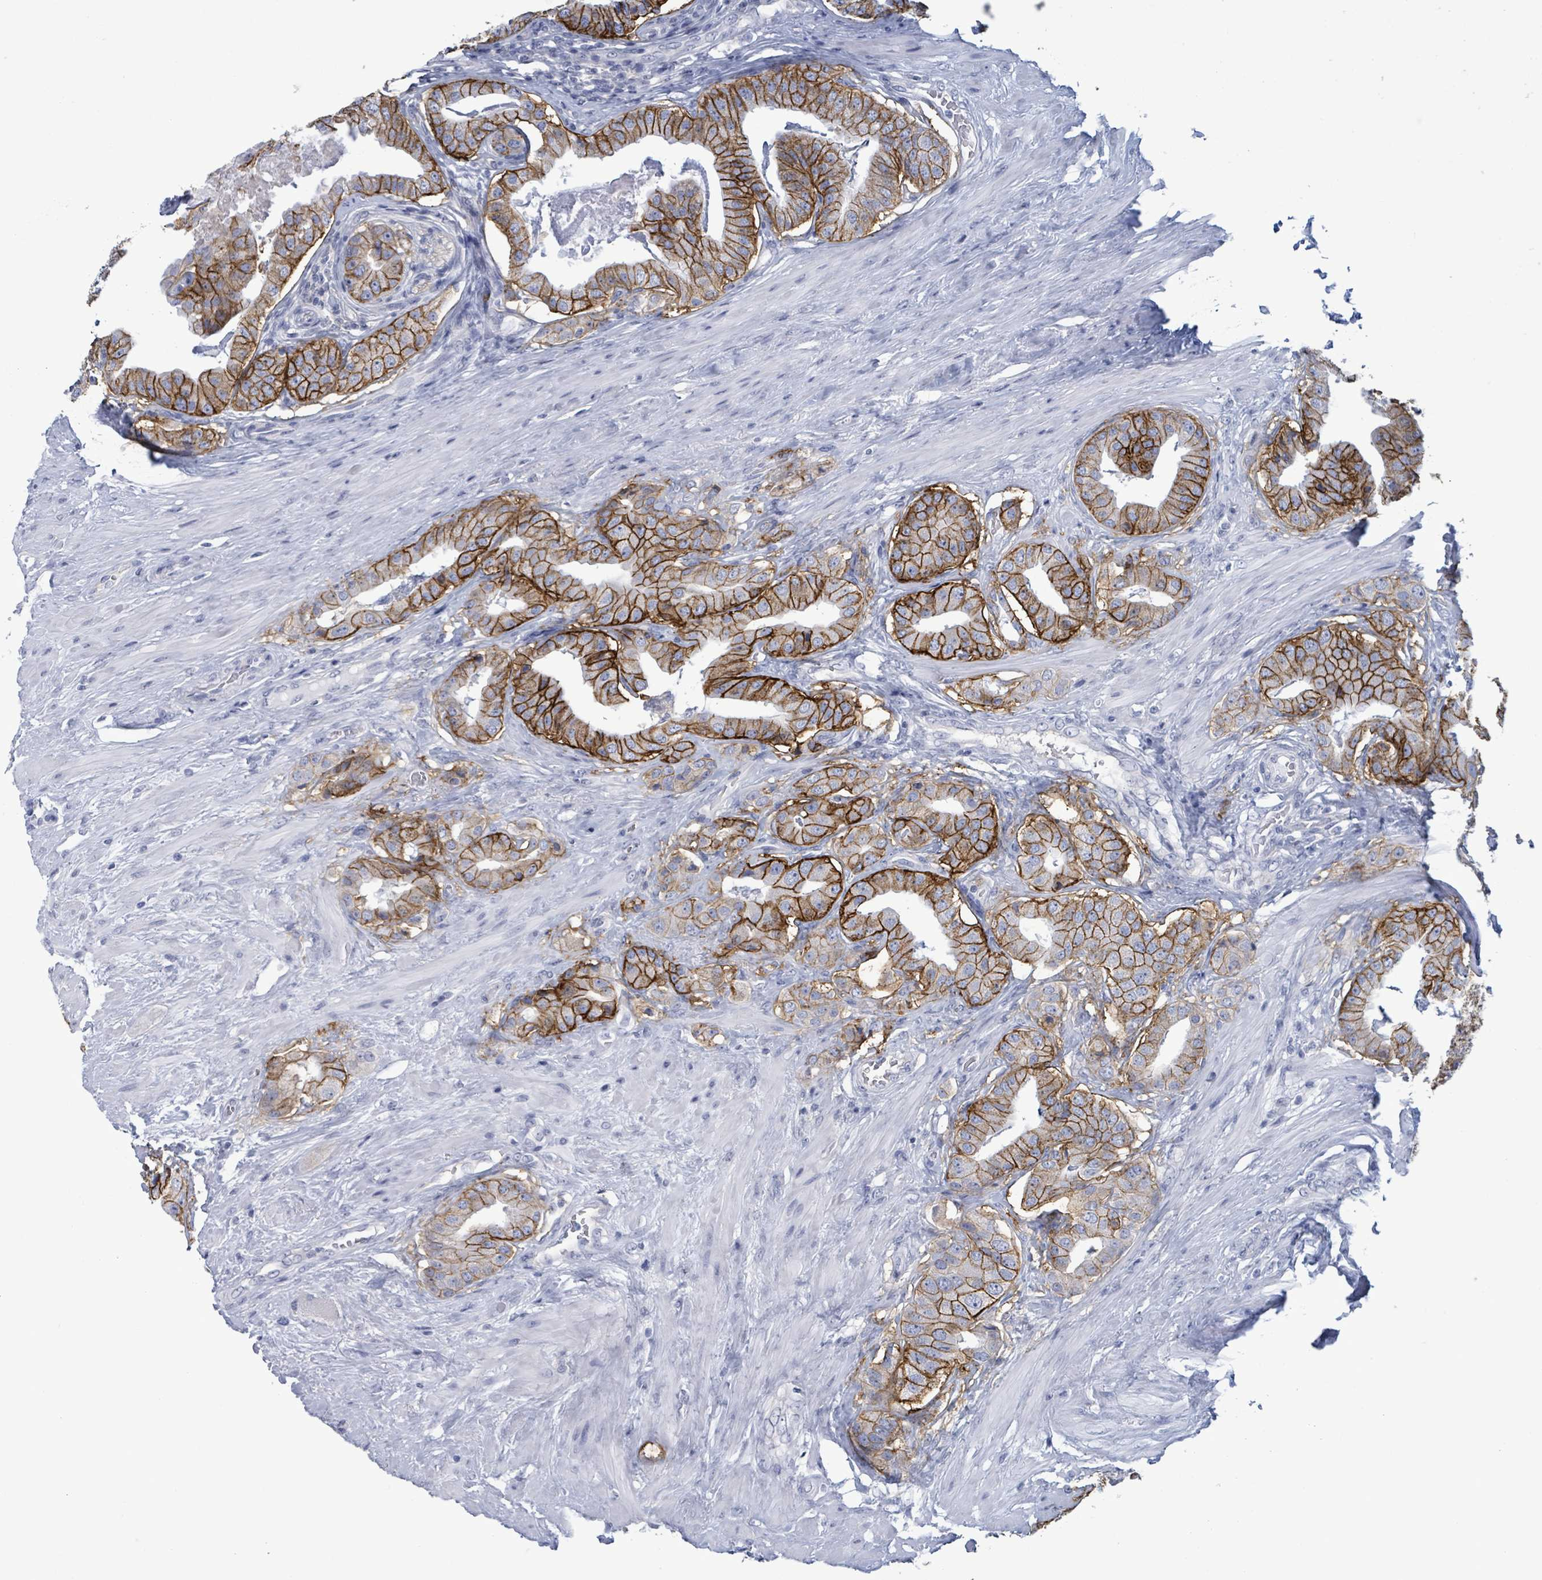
{"staining": {"intensity": "strong", "quantity": "25%-75%", "location": "cytoplasmic/membranous"}, "tissue": "prostate cancer", "cell_type": "Tumor cells", "image_type": "cancer", "snomed": [{"axis": "morphology", "description": "Adenocarcinoma, High grade"}, {"axis": "topography", "description": "Prostate"}], "caption": "Immunohistochemical staining of human adenocarcinoma (high-grade) (prostate) shows high levels of strong cytoplasmic/membranous staining in approximately 25%-75% of tumor cells.", "gene": "BSG", "patient": {"sex": "male", "age": 63}}